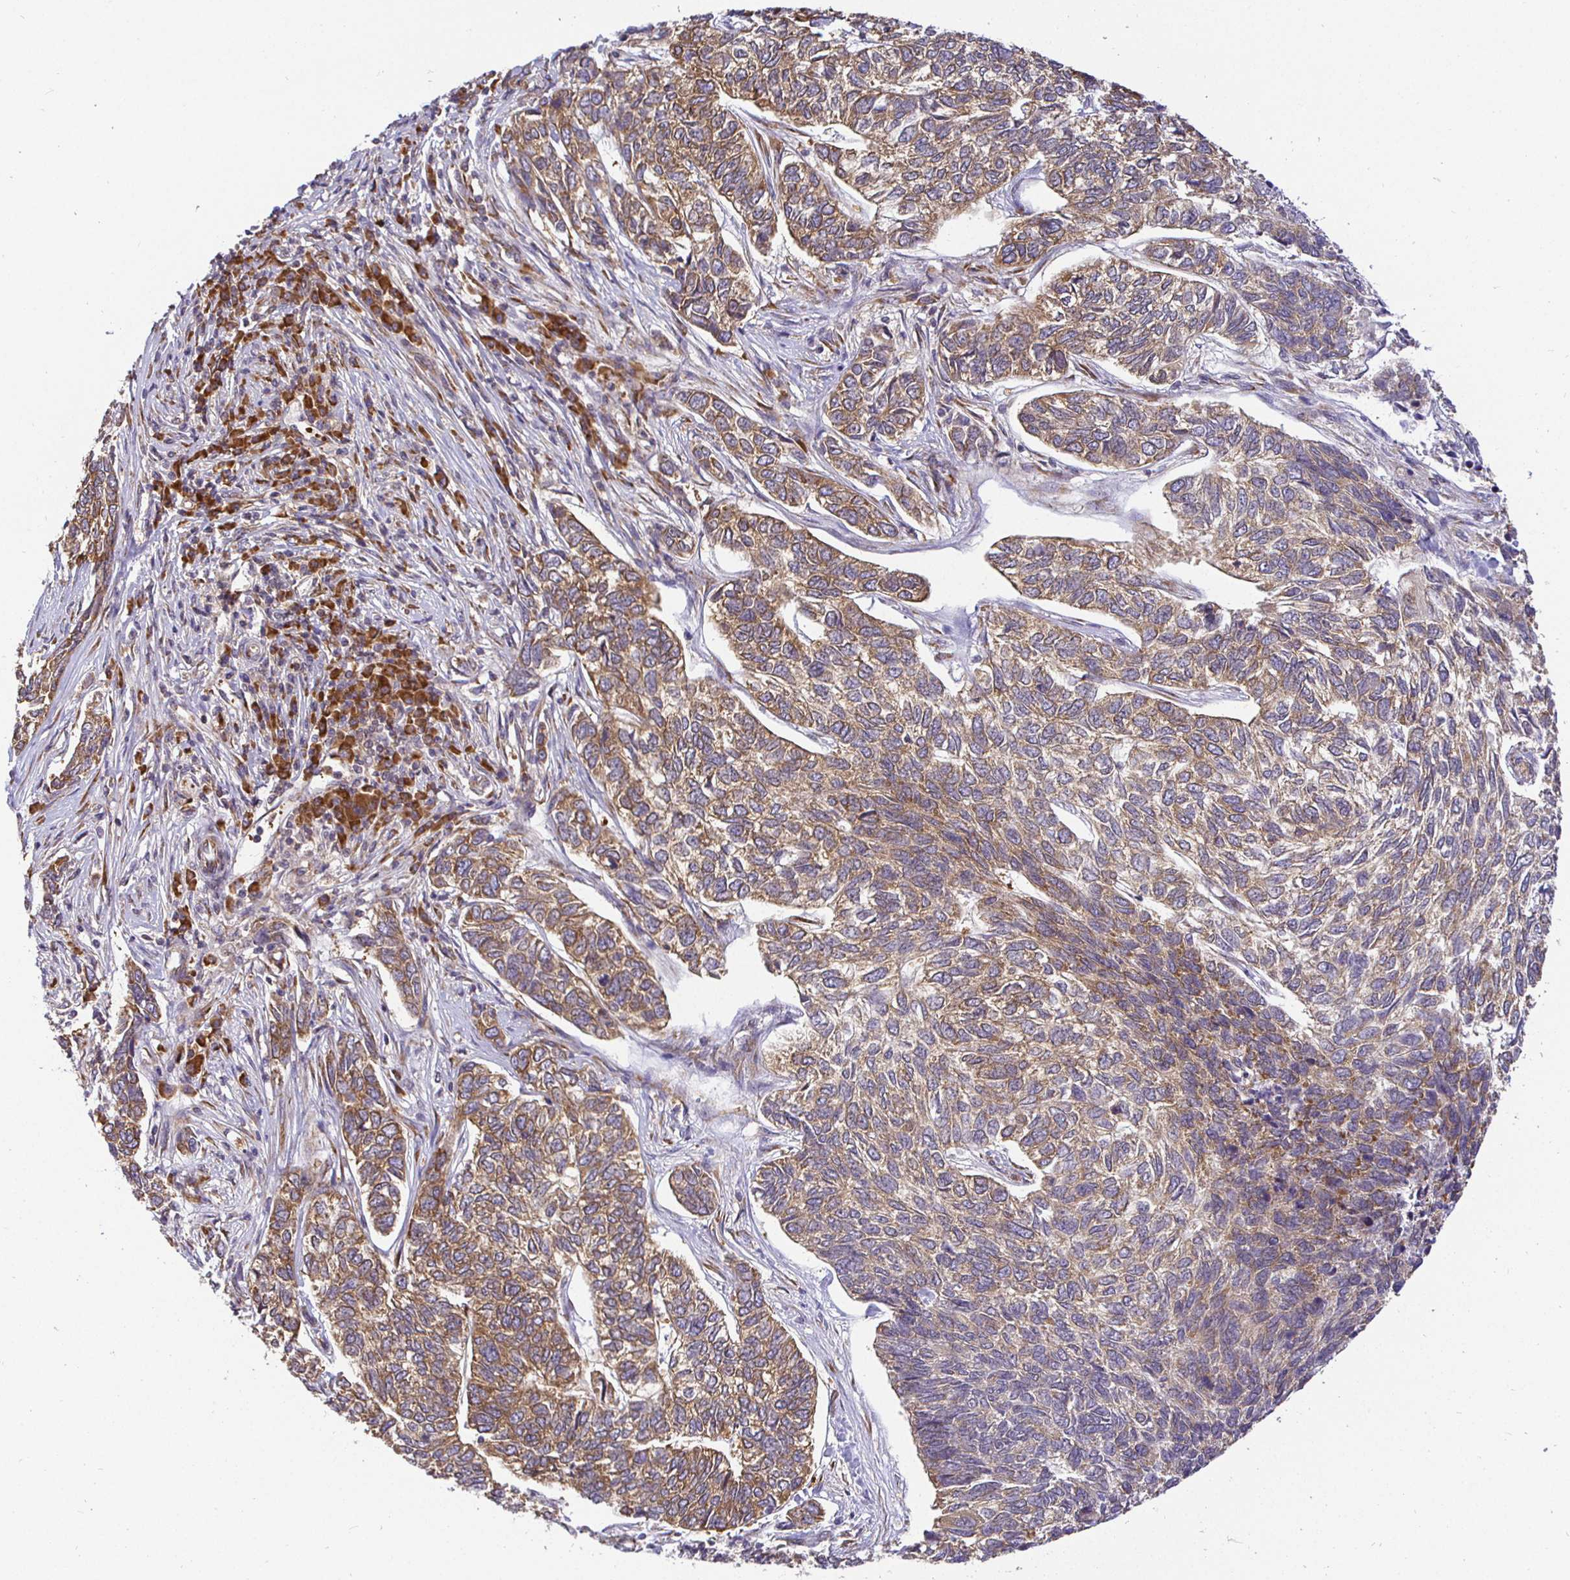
{"staining": {"intensity": "moderate", "quantity": ">75%", "location": "cytoplasmic/membranous"}, "tissue": "skin cancer", "cell_type": "Tumor cells", "image_type": "cancer", "snomed": [{"axis": "morphology", "description": "Basal cell carcinoma"}, {"axis": "topography", "description": "Skin"}], "caption": "Protein analysis of skin cancer (basal cell carcinoma) tissue shows moderate cytoplasmic/membranous staining in about >75% of tumor cells.", "gene": "IRAK1", "patient": {"sex": "female", "age": 65}}